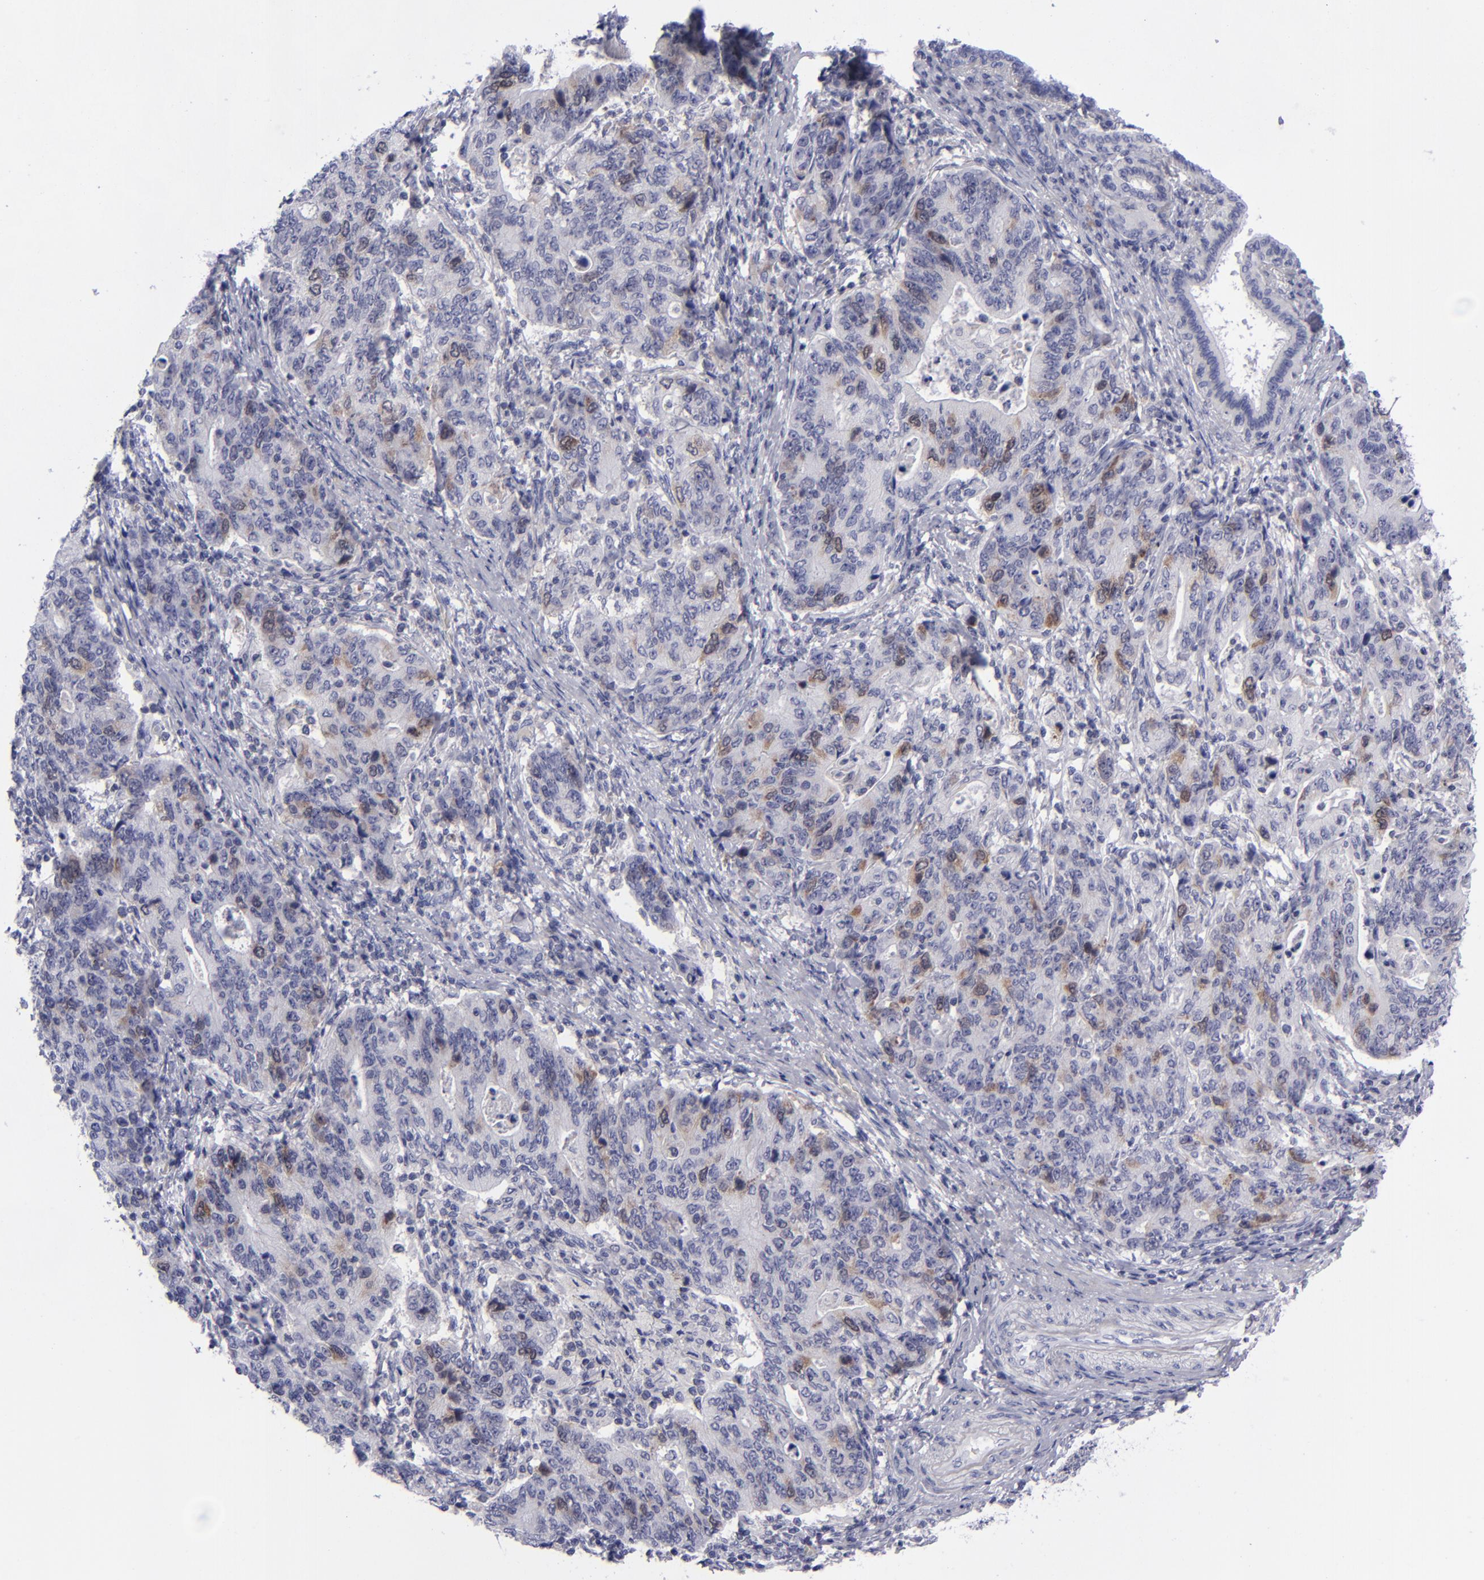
{"staining": {"intensity": "weak", "quantity": "<25%", "location": "cytoplasmic/membranous"}, "tissue": "stomach cancer", "cell_type": "Tumor cells", "image_type": "cancer", "snomed": [{"axis": "morphology", "description": "Adenocarcinoma, NOS"}, {"axis": "topography", "description": "Esophagus"}, {"axis": "topography", "description": "Stomach"}], "caption": "Tumor cells show no significant positivity in stomach cancer. (DAB immunohistochemistry (IHC) with hematoxylin counter stain).", "gene": "AURKA", "patient": {"sex": "male", "age": 74}}